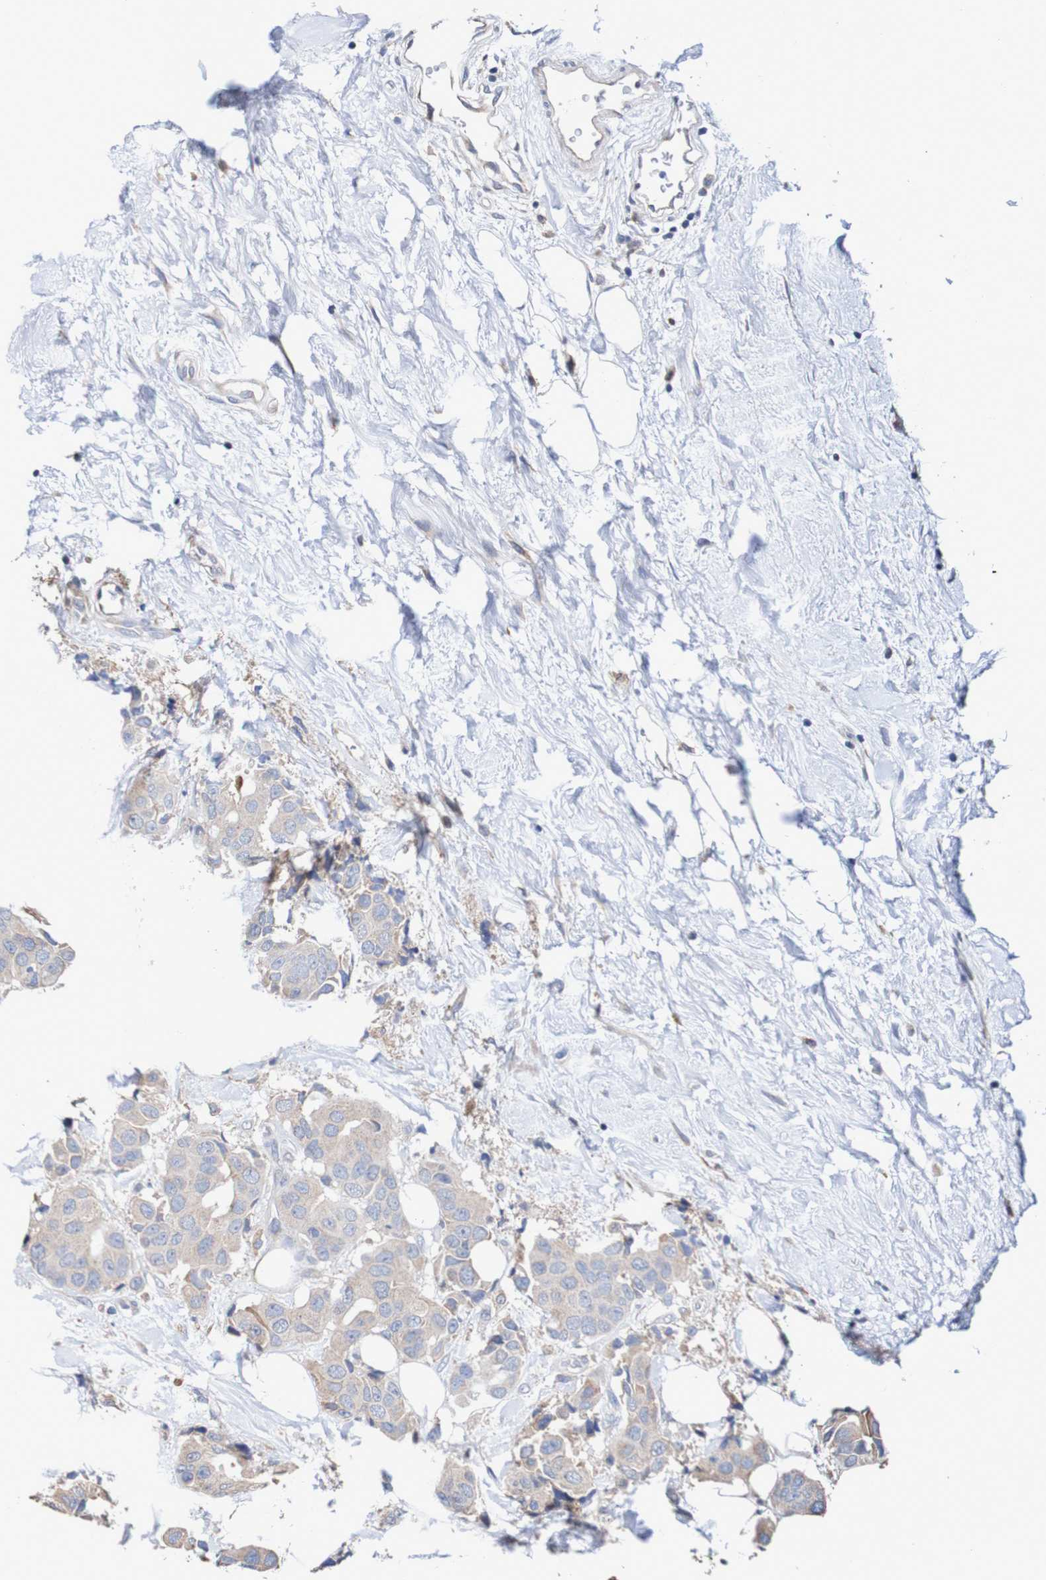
{"staining": {"intensity": "weak", "quantity": ">75%", "location": "cytoplasmic/membranous"}, "tissue": "breast cancer", "cell_type": "Tumor cells", "image_type": "cancer", "snomed": [{"axis": "morphology", "description": "Normal tissue, NOS"}, {"axis": "morphology", "description": "Duct carcinoma"}, {"axis": "topography", "description": "Breast"}], "caption": "An image of human breast cancer stained for a protein shows weak cytoplasmic/membranous brown staining in tumor cells. Using DAB (brown) and hematoxylin (blue) stains, captured at high magnification using brightfield microscopy.", "gene": "FIBP", "patient": {"sex": "female", "age": 39}}